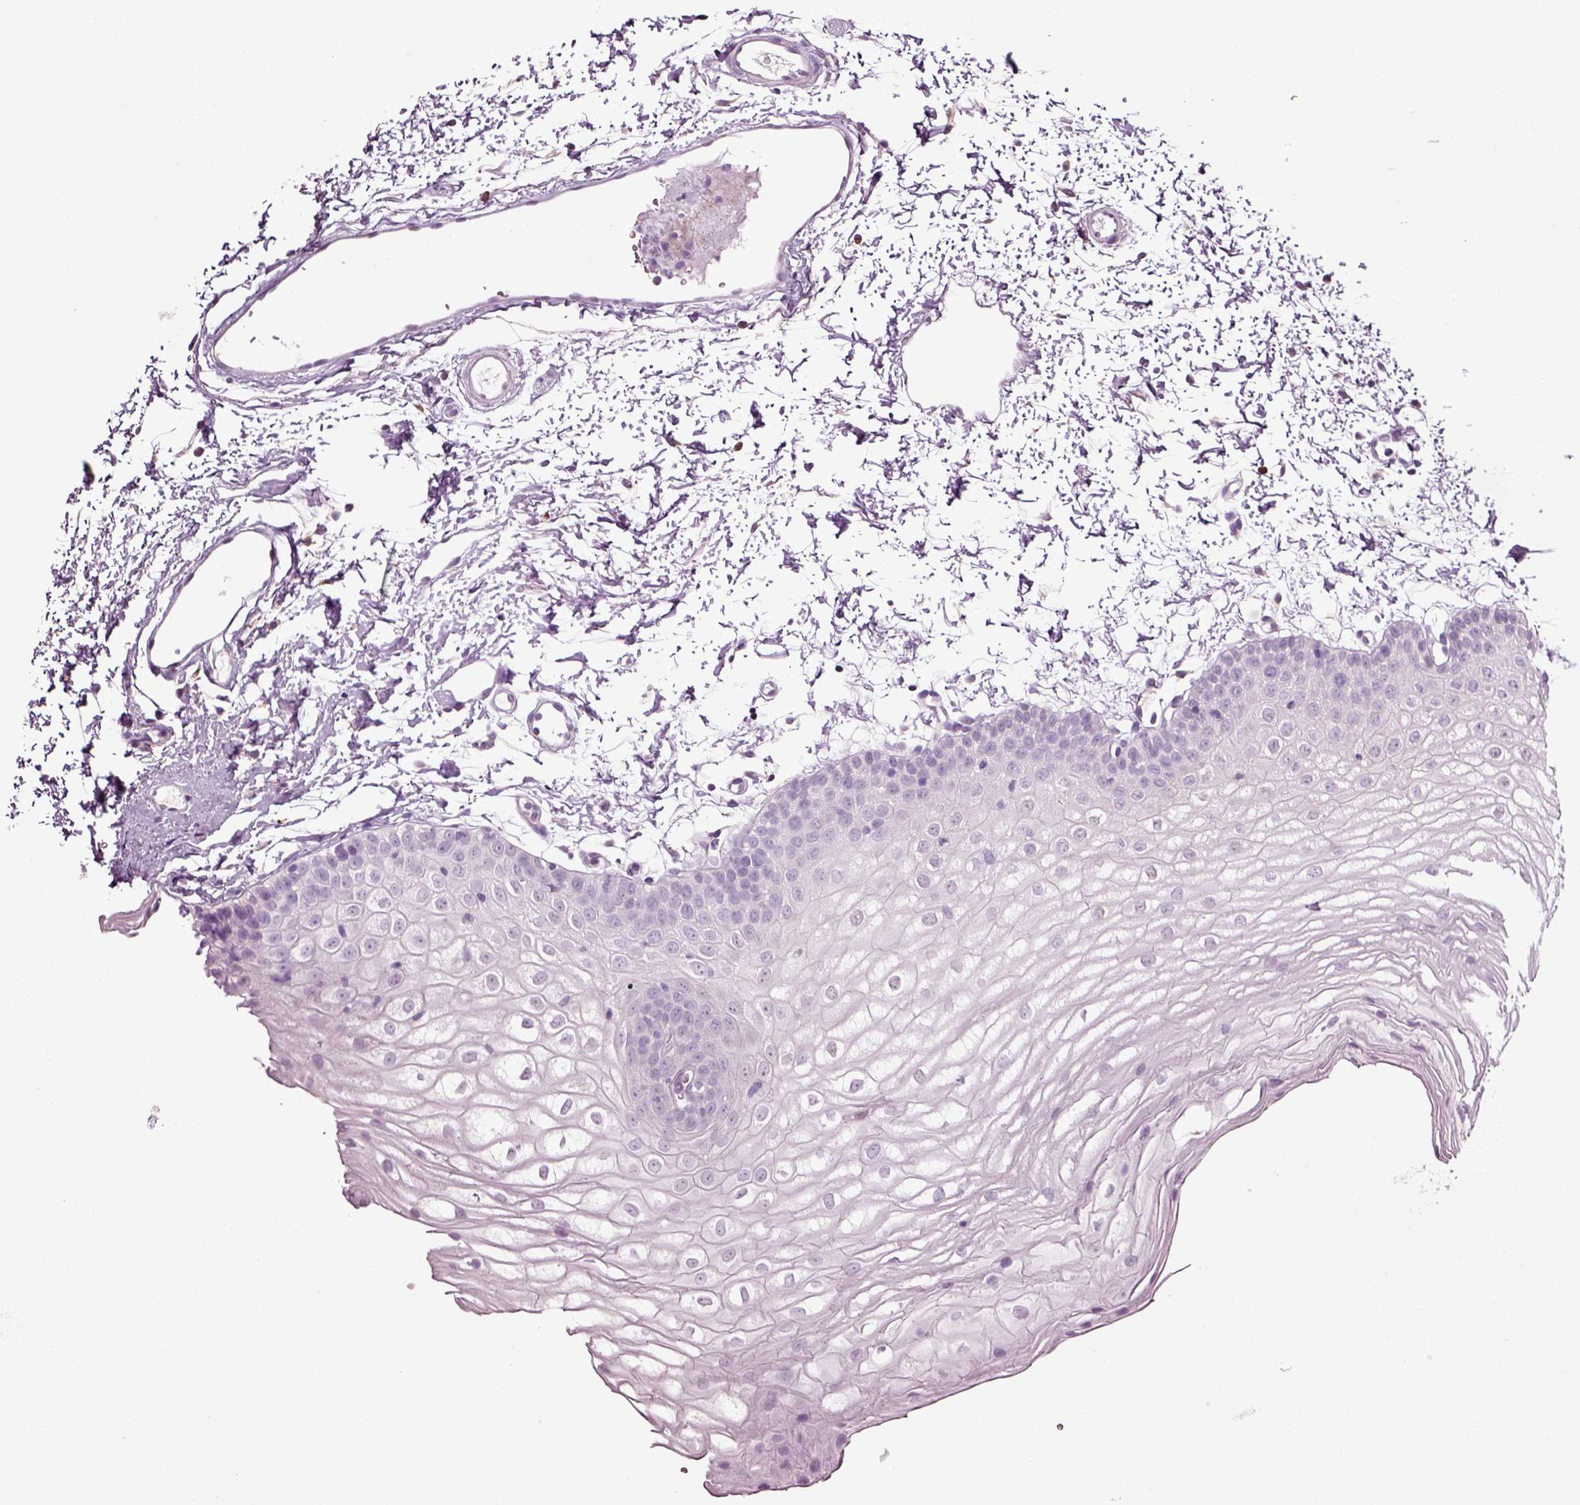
{"staining": {"intensity": "negative", "quantity": "none", "location": "none"}, "tissue": "oral mucosa", "cell_type": "Squamous epithelial cells", "image_type": "normal", "snomed": [{"axis": "morphology", "description": "Normal tissue, NOS"}, {"axis": "topography", "description": "Oral tissue"}], "caption": "Micrograph shows no significant protein expression in squamous epithelial cells of benign oral mucosa.", "gene": "SLC26A8", "patient": {"sex": "male", "age": 72}}